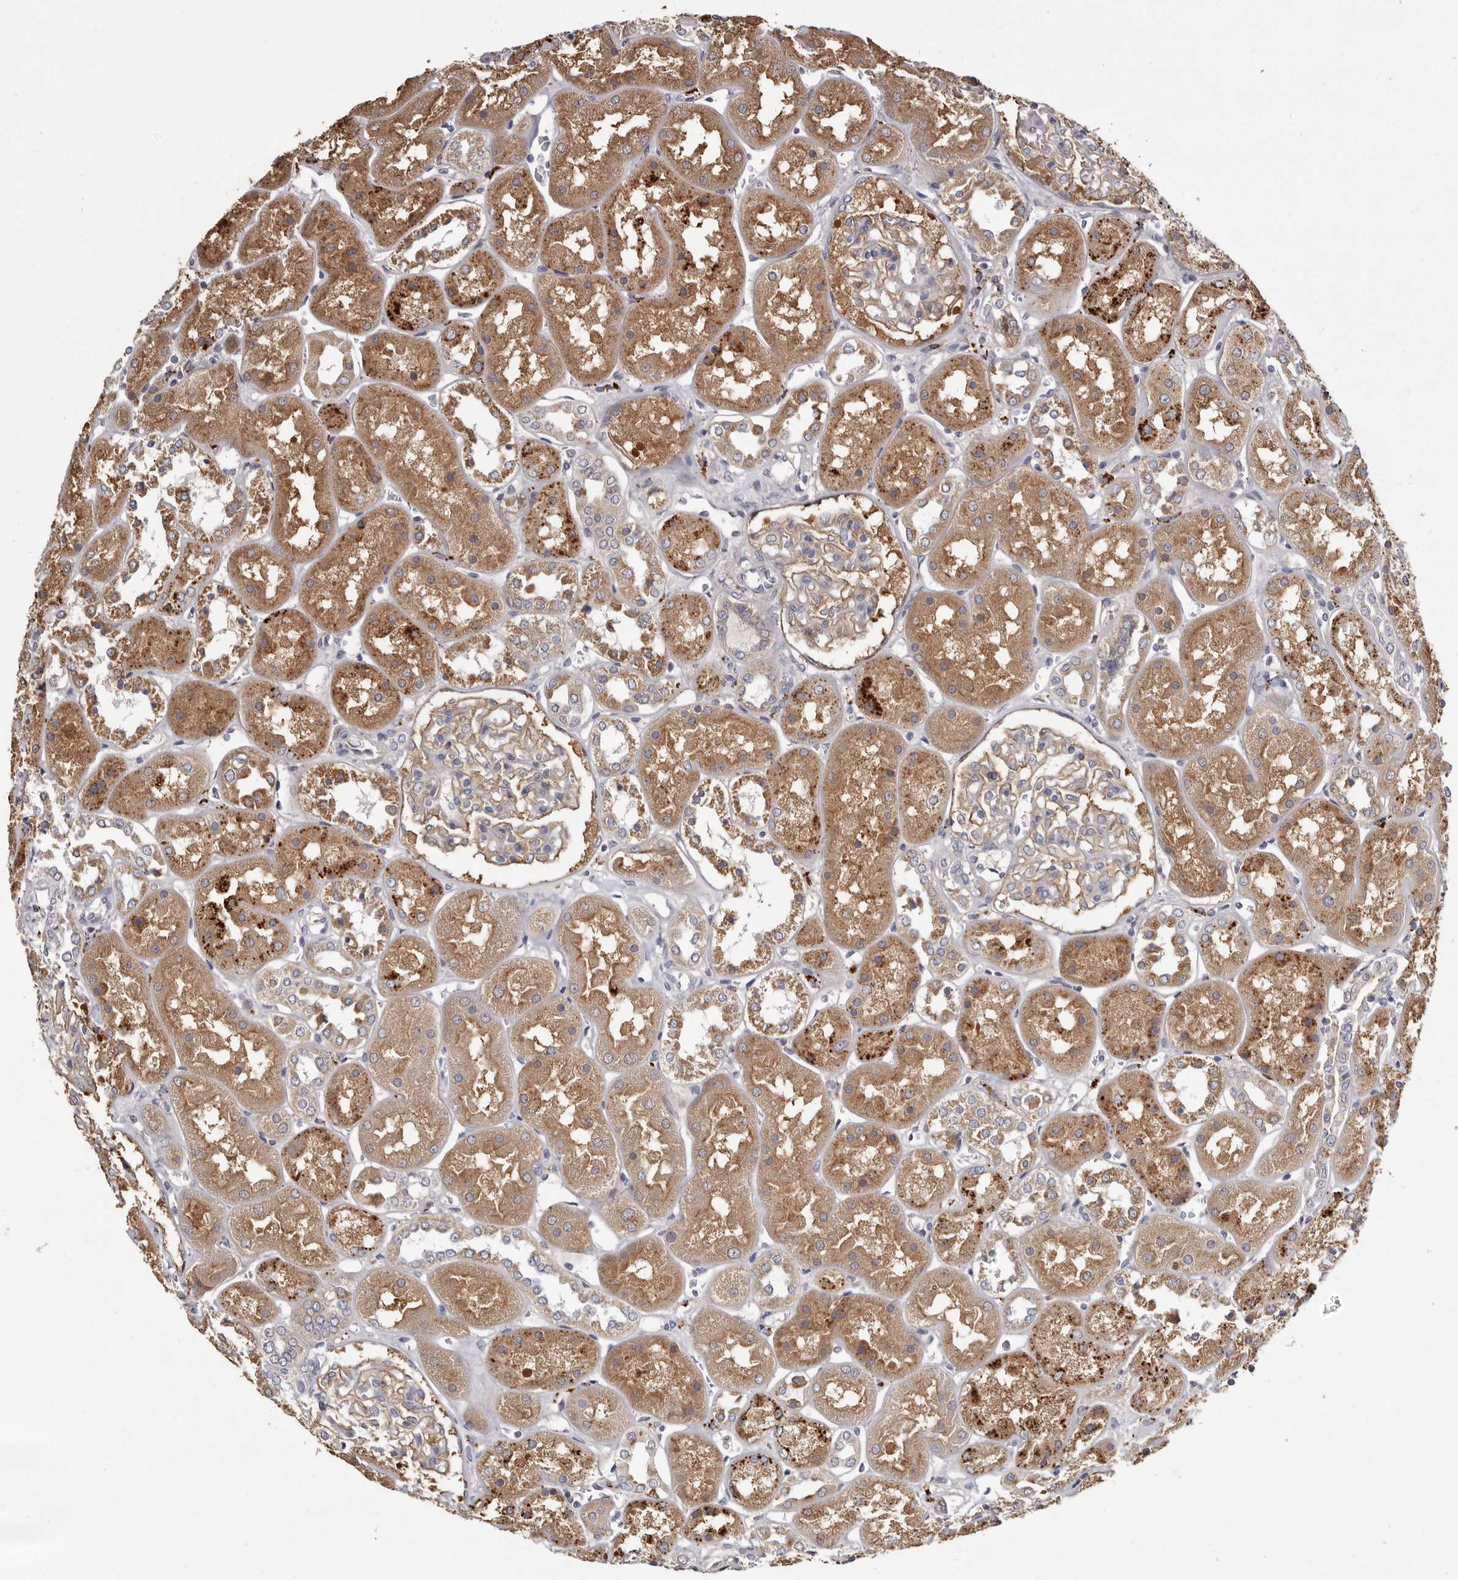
{"staining": {"intensity": "moderate", "quantity": ">75%", "location": "cytoplasmic/membranous"}, "tissue": "kidney", "cell_type": "Cells in glomeruli", "image_type": "normal", "snomed": [{"axis": "morphology", "description": "Normal tissue, NOS"}, {"axis": "topography", "description": "Kidney"}], "caption": "This is a micrograph of immunohistochemistry (IHC) staining of normal kidney, which shows moderate expression in the cytoplasmic/membranous of cells in glomeruli.", "gene": "DAP", "patient": {"sex": "male", "age": 70}}